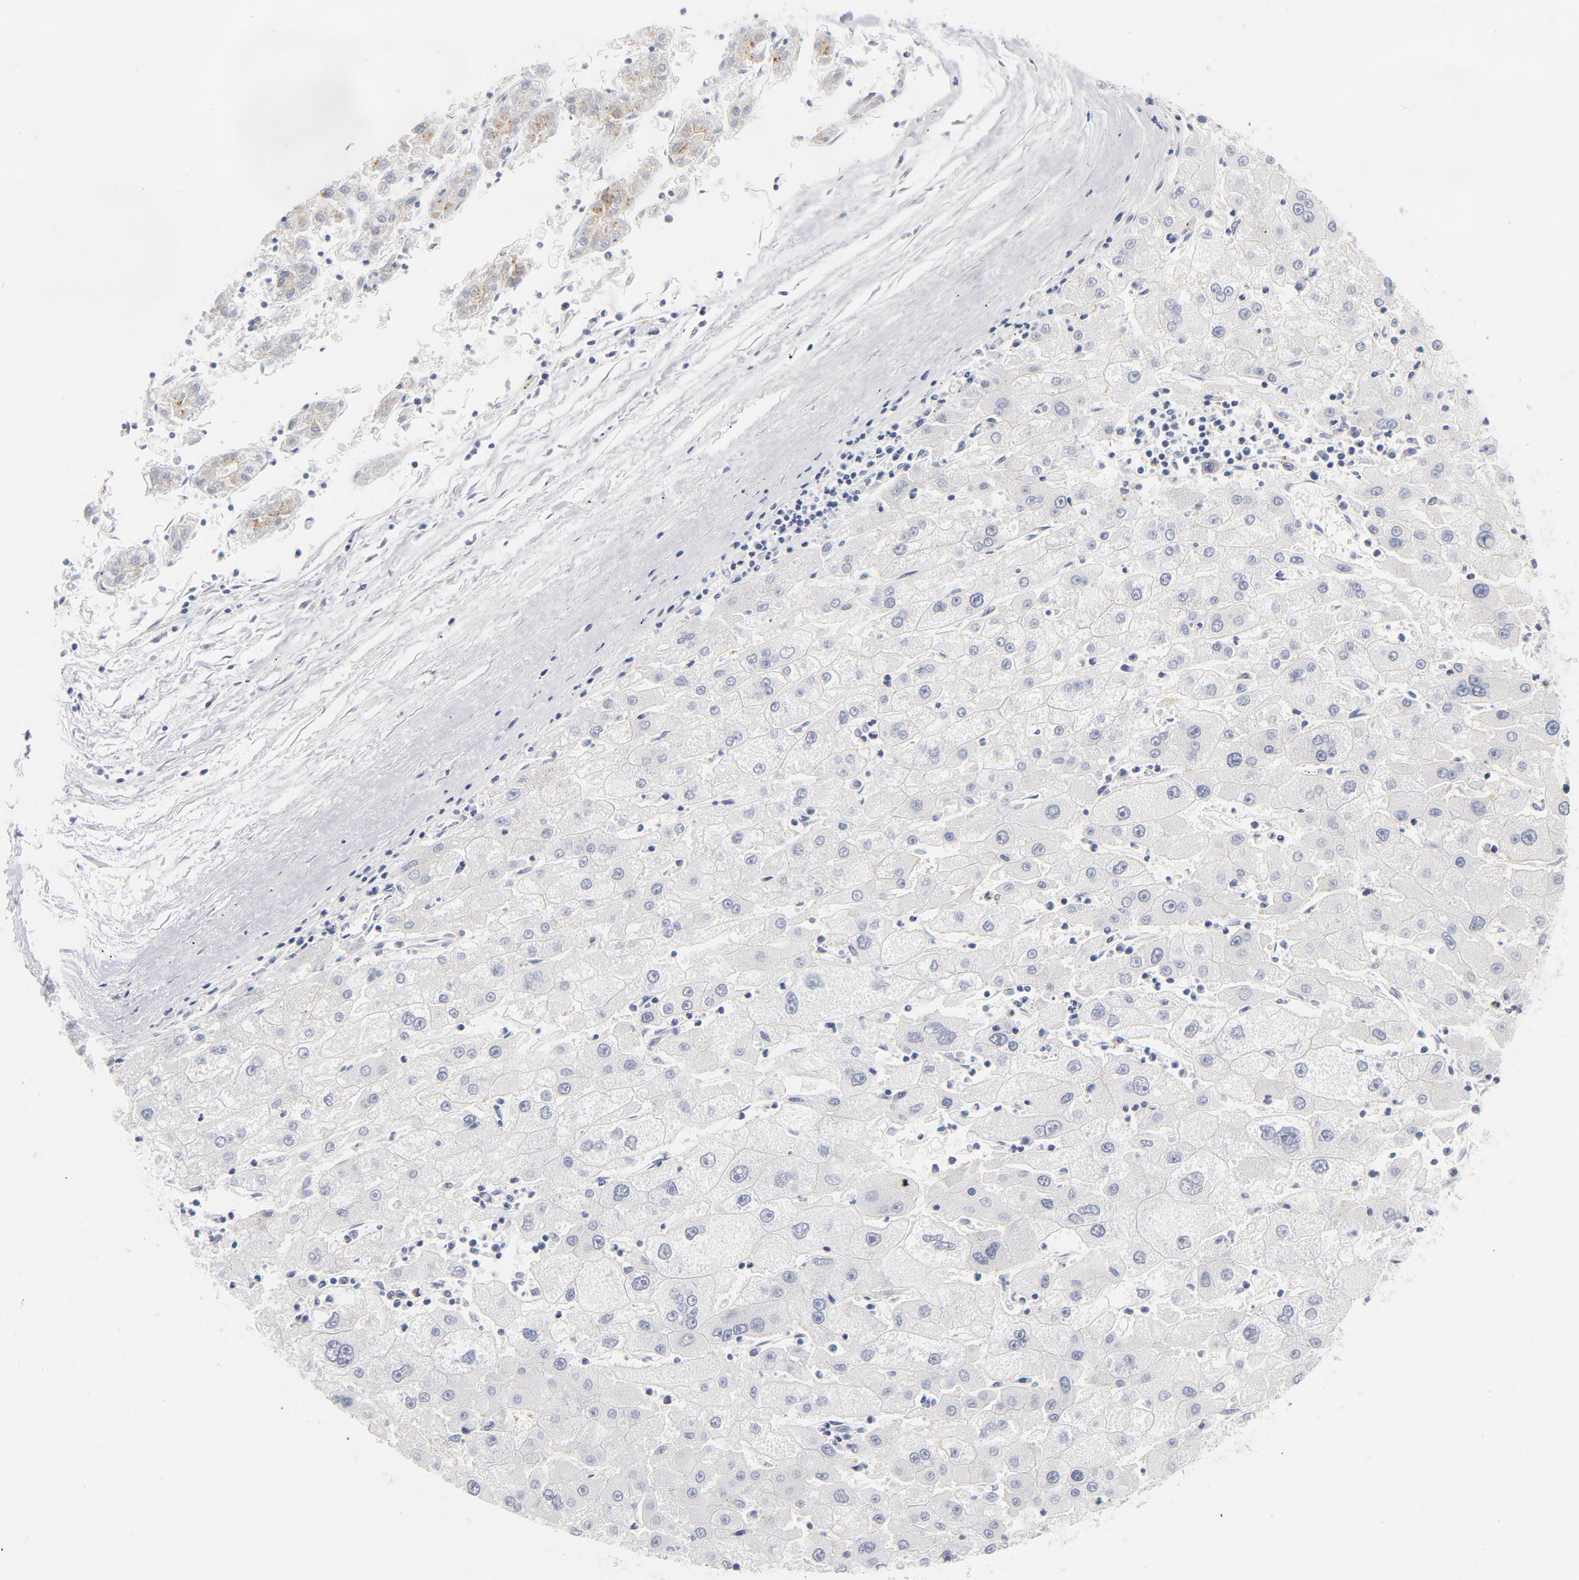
{"staining": {"intensity": "negative", "quantity": "none", "location": "none"}, "tissue": "liver cancer", "cell_type": "Tumor cells", "image_type": "cancer", "snomed": [{"axis": "morphology", "description": "Carcinoma, Hepatocellular, NOS"}, {"axis": "topography", "description": "Liver"}], "caption": "High power microscopy micrograph of an immunohistochemistry (IHC) histopathology image of liver cancer, revealing no significant staining in tumor cells.", "gene": "BAP1", "patient": {"sex": "male", "age": 72}}